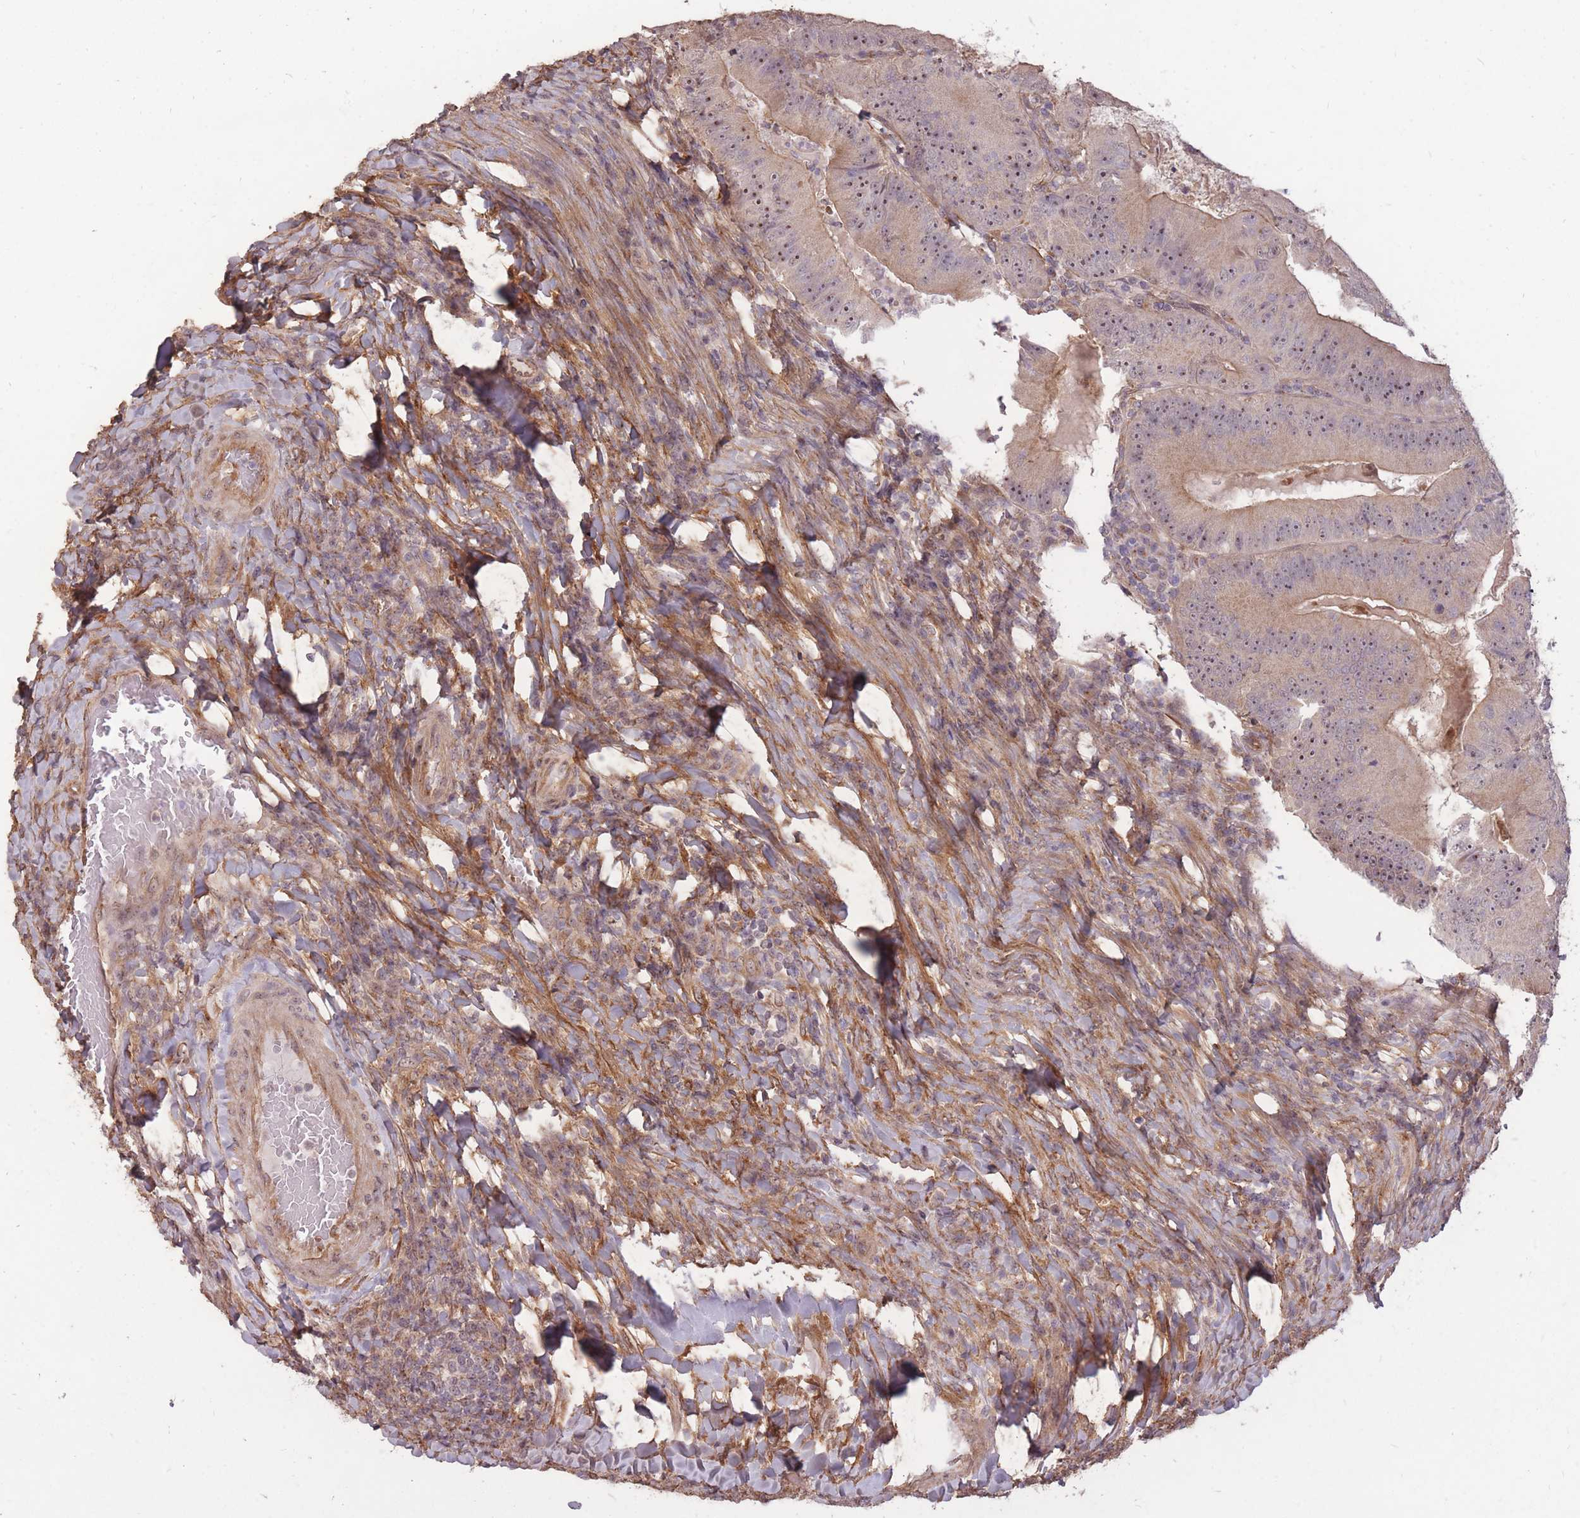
{"staining": {"intensity": "moderate", "quantity": ">75%", "location": "cytoplasmic/membranous,nuclear"}, "tissue": "colorectal cancer", "cell_type": "Tumor cells", "image_type": "cancer", "snomed": [{"axis": "morphology", "description": "Adenocarcinoma, NOS"}, {"axis": "topography", "description": "Colon"}], "caption": "Protein analysis of colorectal cancer tissue exhibits moderate cytoplasmic/membranous and nuclear expression in about >75% of tumor cells. (Stains: DAB (3,3'-diaminobenzidine) in brown, nuclei in blue, Microscopy: brightfield microscopy at high magnification).", "gene": "DYNC1LI2", "patient": {"sex": "female", "age": 86}}